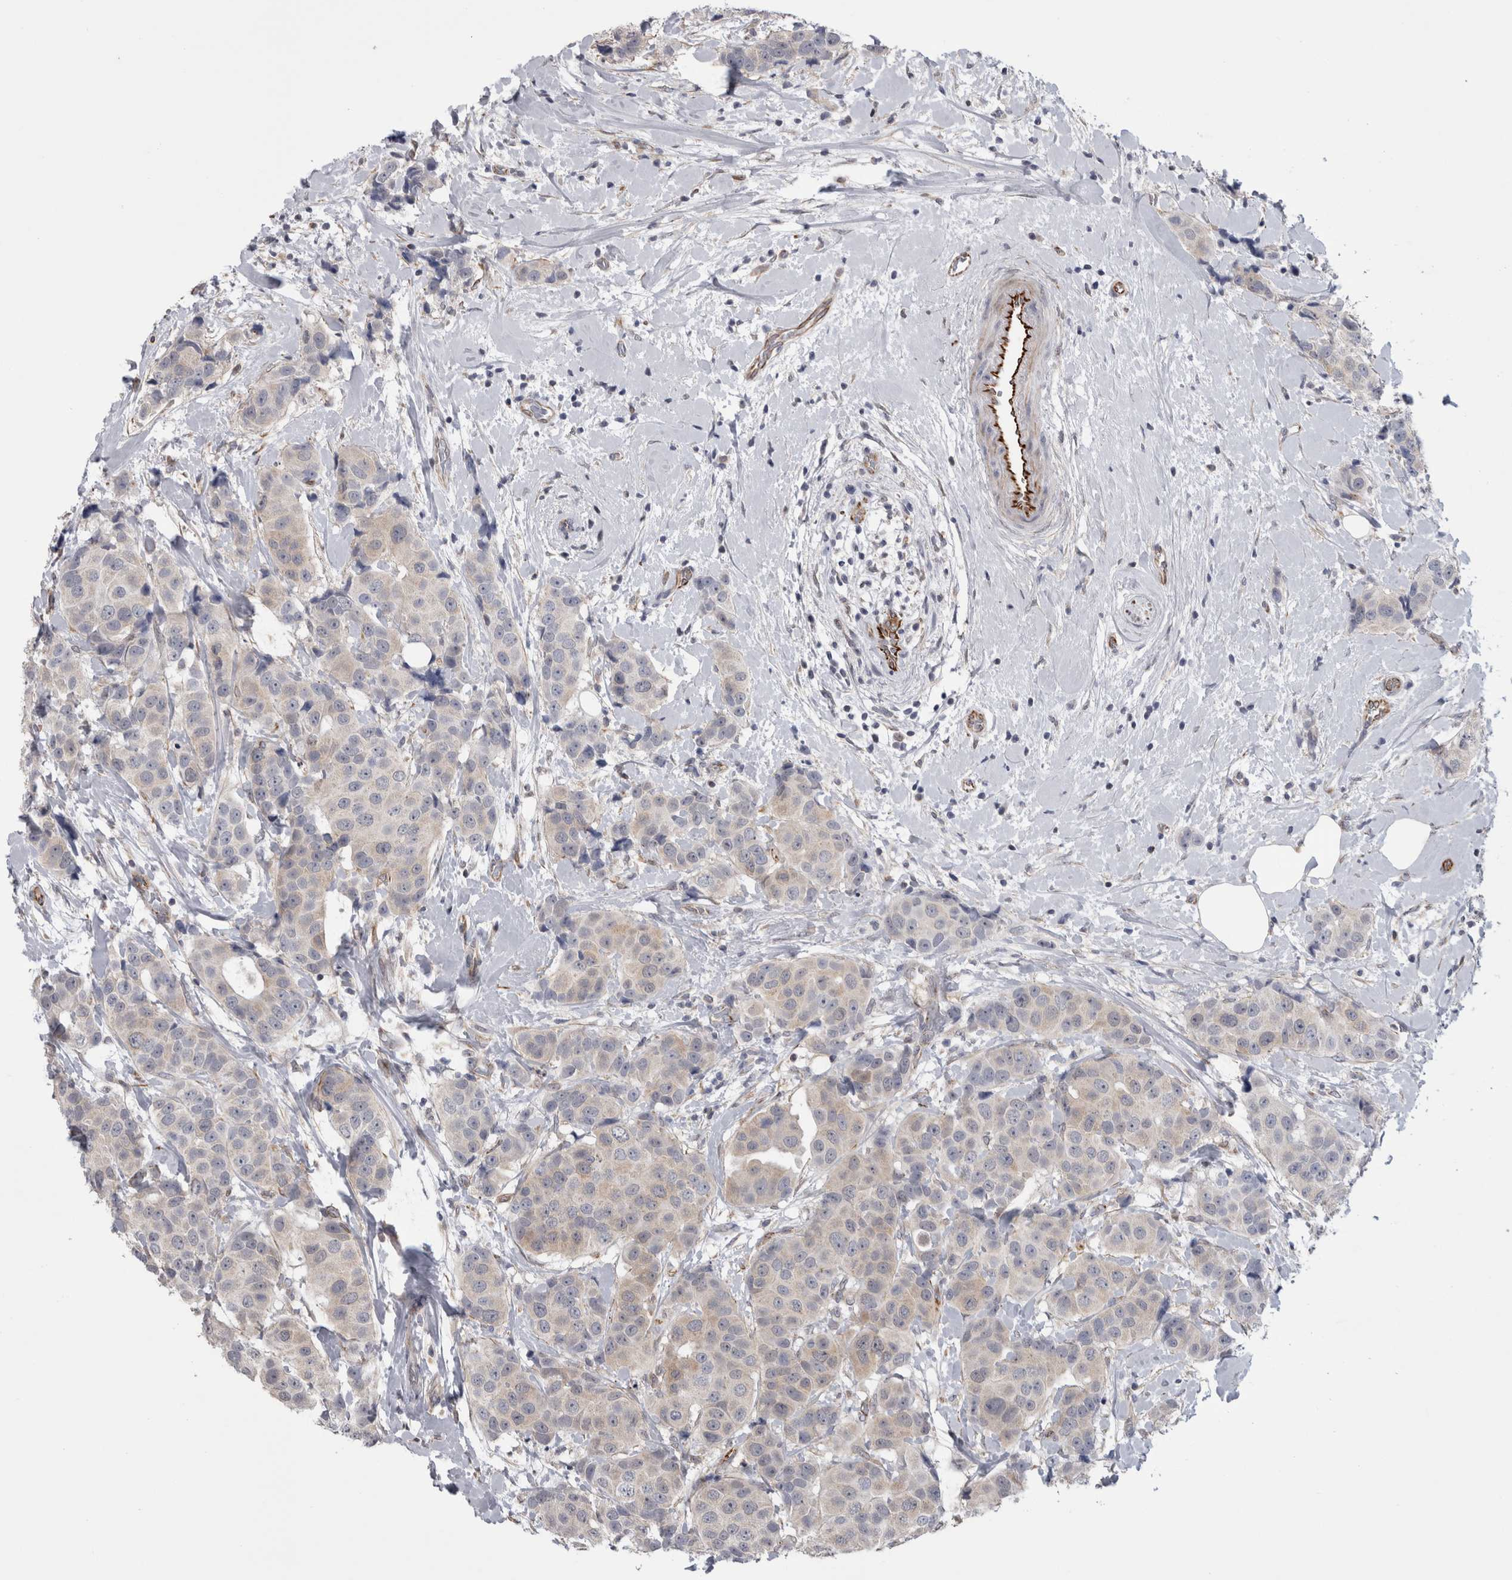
{"staining": {"intensity": "weak", "quantity": "<25%", "location": "cytoplasmic/membranous"}, "tissue": "breast cancer", "cell_type": "Tumor cells", "image_type": "cancer", "snomed": [{"axis": "morphology", "description": "Normal tissue, NOS"}, {"axis": "morphology", "description": "Duct carcinoma"}, {"axis": "topography", "description": "Breast"}], "caption": "Immunohistochemical staining of human breast intraductal carcinoma demonstrates no significant staining in tumor cells.", "gene": "ACOT7", "patient": {"sex": "female", "age": 39}}